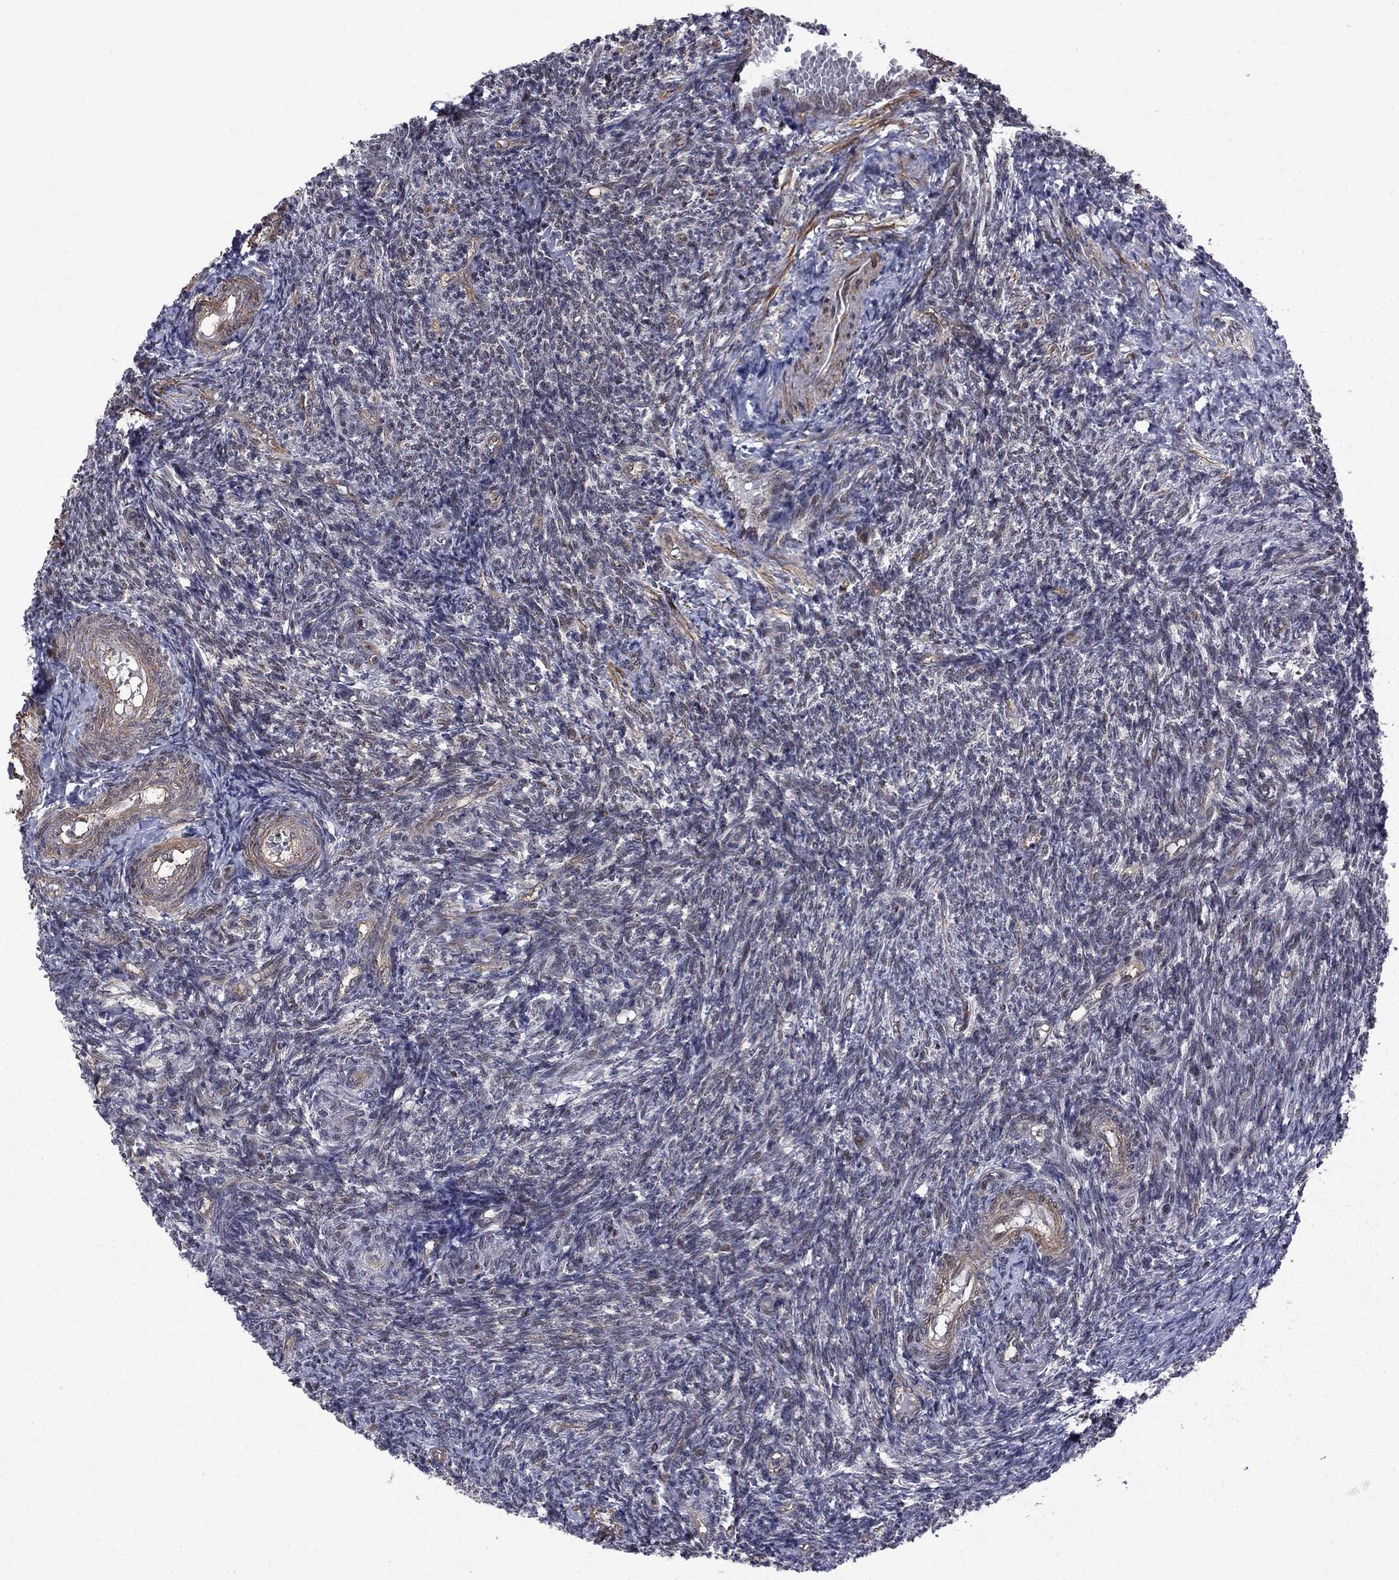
{"staining": {"intensity": "negative", "quantity": "none", "location": "none"}, "tissue": "ovary", "cell_type": "Ovarian stroma cells", "image_type": "normal", "snomed": [{"axis": "morphology", "description": "Normal tissue, NOS"}, {"axis": "topography", "description": "Ovary"}], "caption": "IHC photomicrograph of unremarkable ovary: human ovary stained with DAB demonstrates no significant protein staining in ovarian stroma cells.", "gene": "BRF1", "patient": {"sex": "female", "age": 39}}